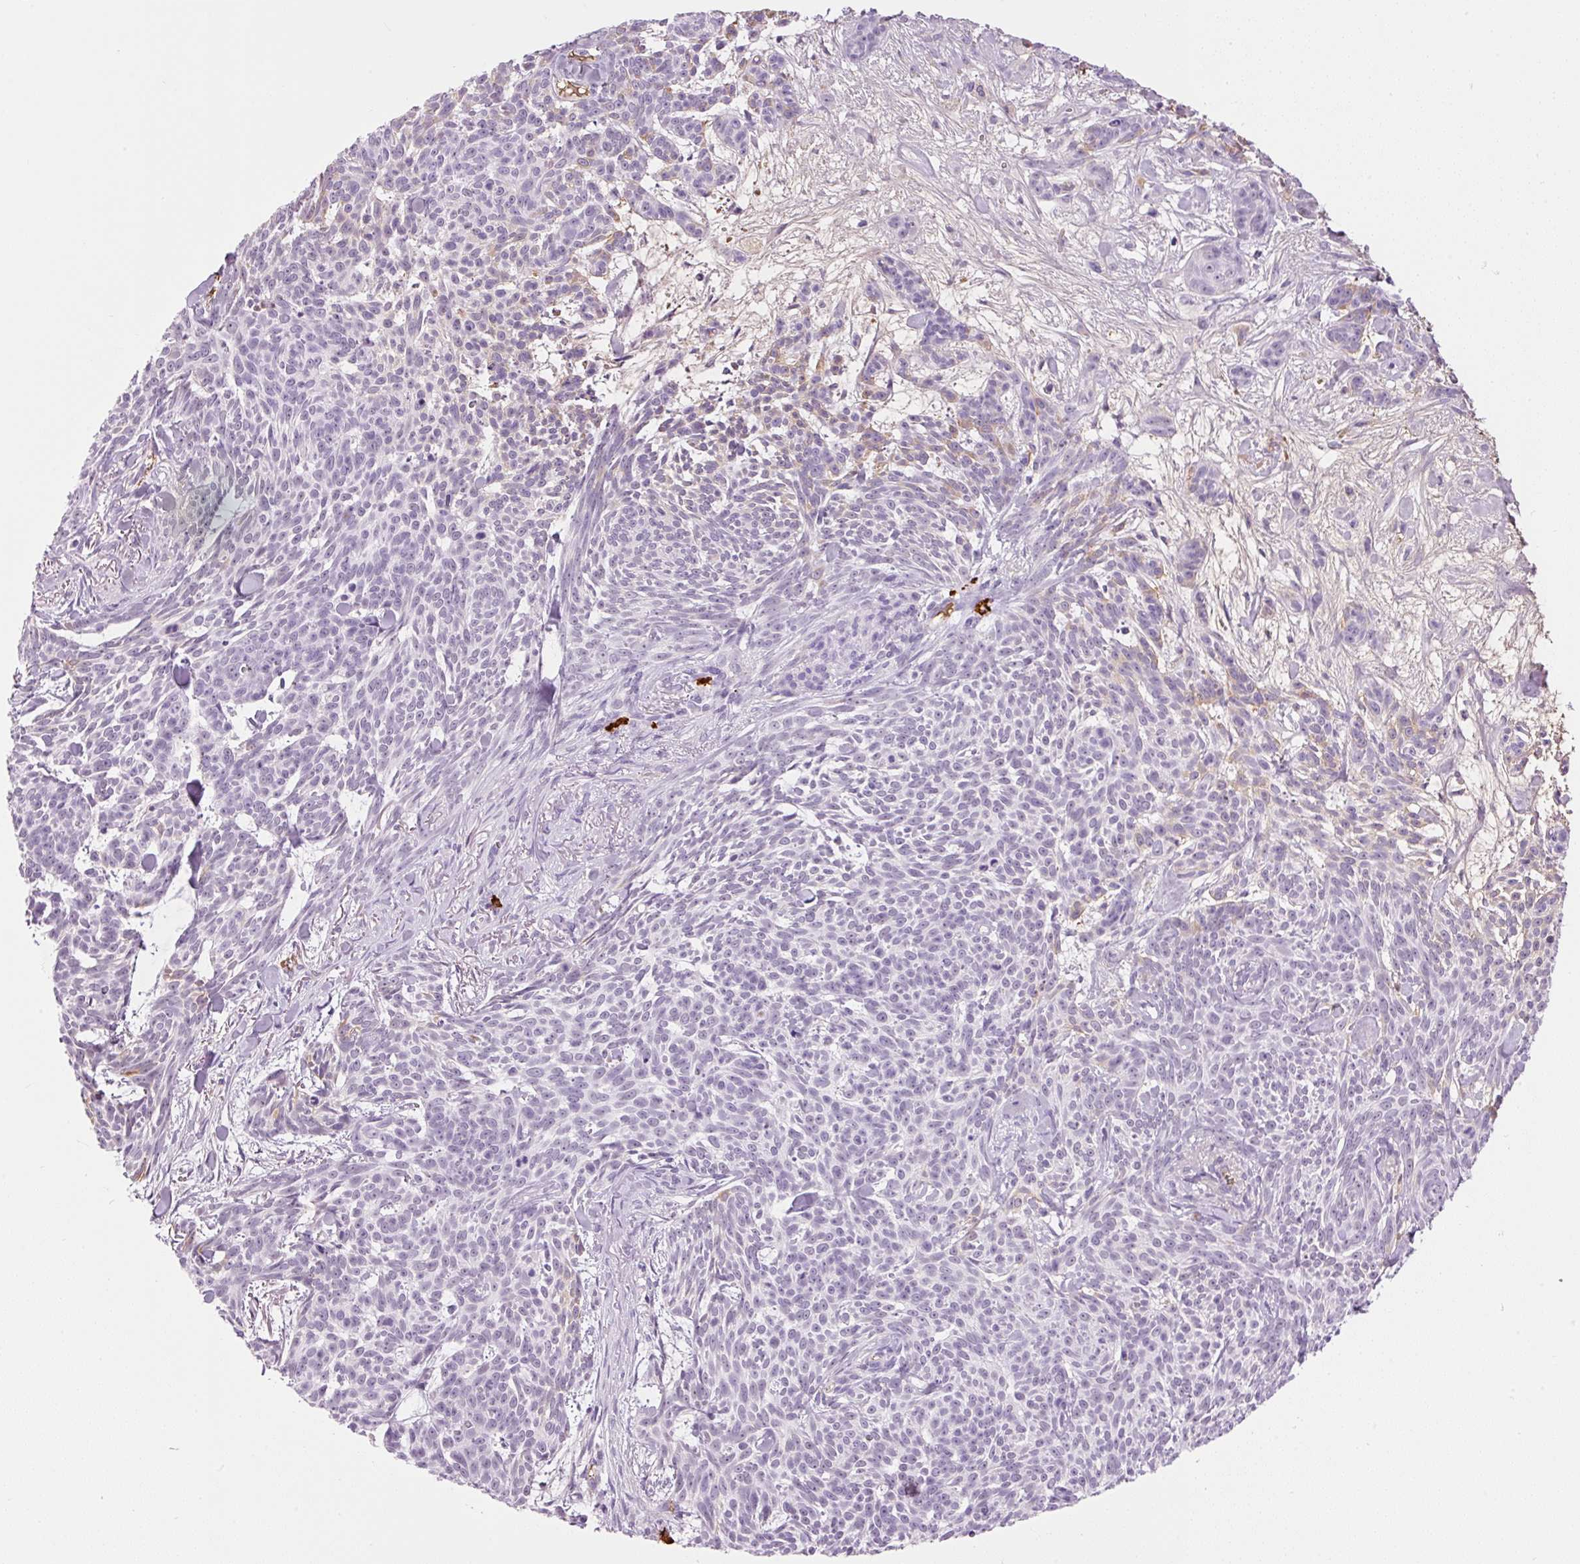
{"staining": {"intensity": "negative", "quantity": "none", "location": "none"}, "tissue": "skin cancer", "cell_type": "Tumor cells", "image_type": "cancer", "snomed": [{"axis": "morphology", "description": "Basal cell carcinoma"}, {"axis": "topography", "description": "Skin"}], "caption": "A photomicrograph of human skin basal cell carcinoma is negative for staining in tumor cells. (Immunohistochemistry (ihc), brightfield microscopy, high magnification).", "gene": "PRPF38B", "patient": {"sex": "female", "age": 93}}